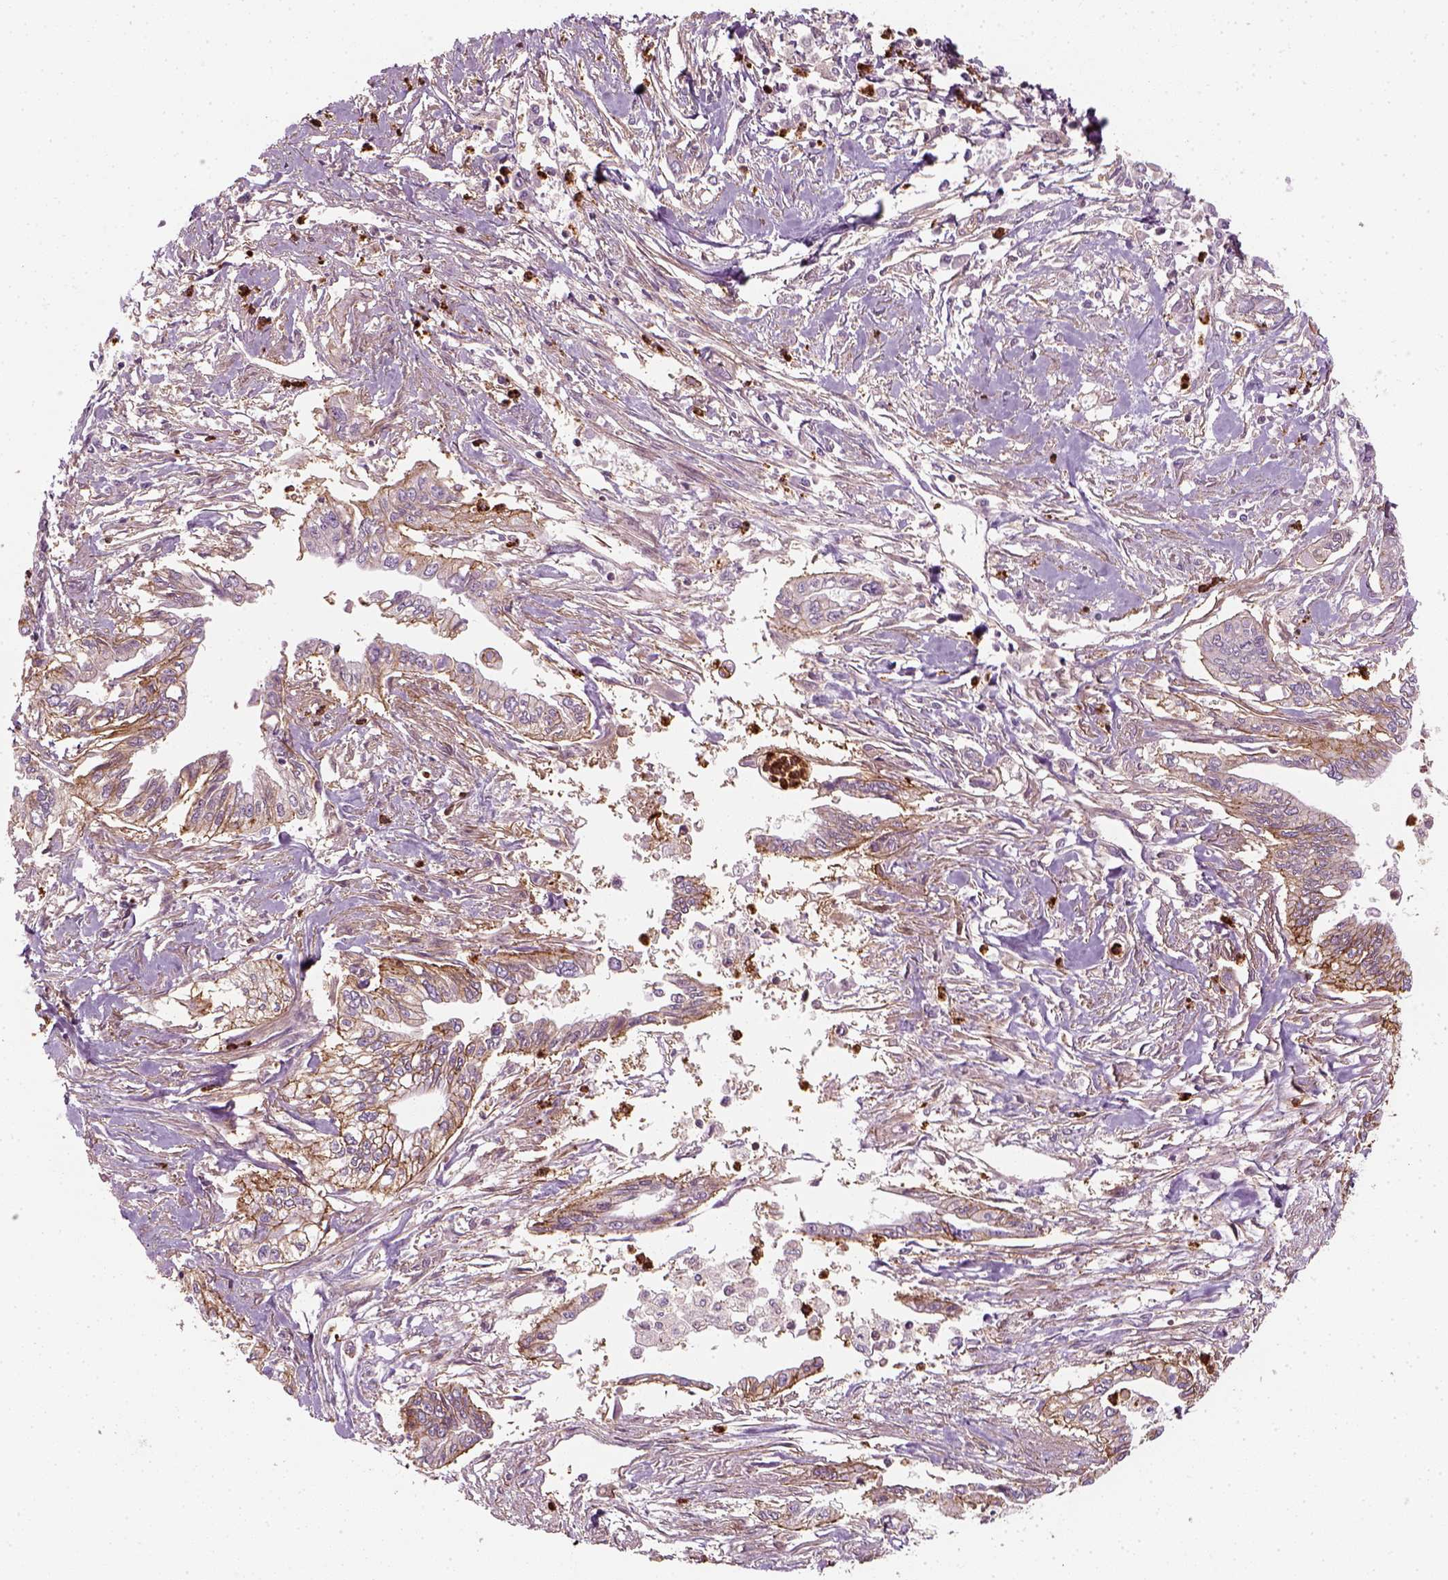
{"staining": {"intensity": "moderate", "quantity": ">75%", "location": "cytoplasmic/membranous"}, "tissue": "pancreatic cancer", "cell_type": "Tumor cells", "image_type": "cancer", "snomed": [{"axis": "morphology", "description": "Adenocarcinoma, NOS"}, {"axis": "topography", "description": "Pancreas"}], "caption": "Moderate cytoplasmic/membranous staining for a protein is appreciated in about >75% of tumor cells of adenocarcinoma (pancreatic) using immunohistochemistry.", "gene": "NPTN", "patient": {"sex": "male", "age": 60}}